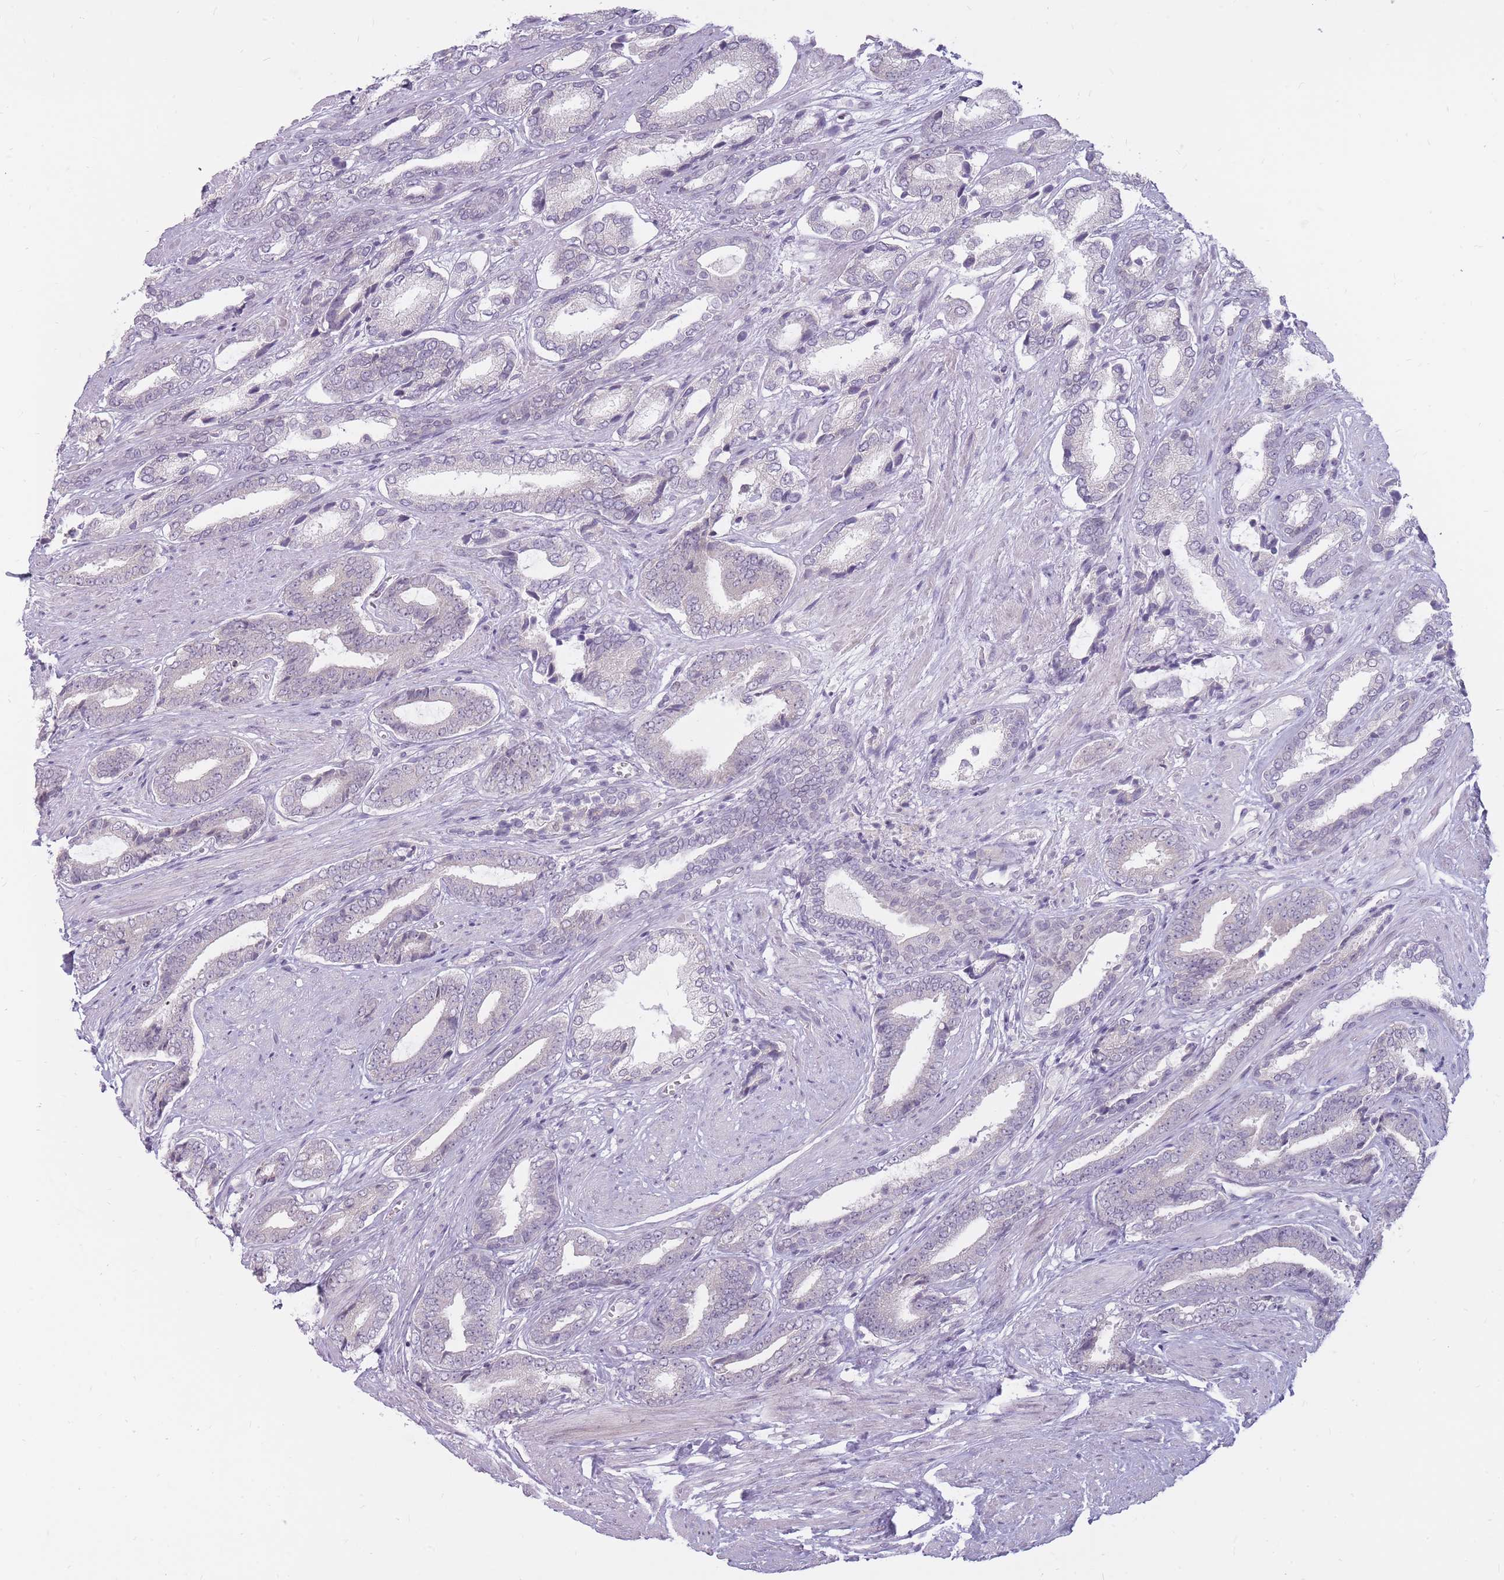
{"staining": {"intensity": "negative", "quantity": "none", "location": "none"}, "tissue": "prostate cancer", "cell_type": "Tumor cells", "image_type": "cancer", "snomed": [{"axis": "morphology", "description": "Adenocarcinoma, NOS"}, {"axis": "topography", "description": "Prostate and seminal vesicle, NOS"}], "caption": "Tumor cells are negative for protein expression in human prostate cancer.", "gene": "POMZP3", "patient": {"sex": "male", "age": 76}}